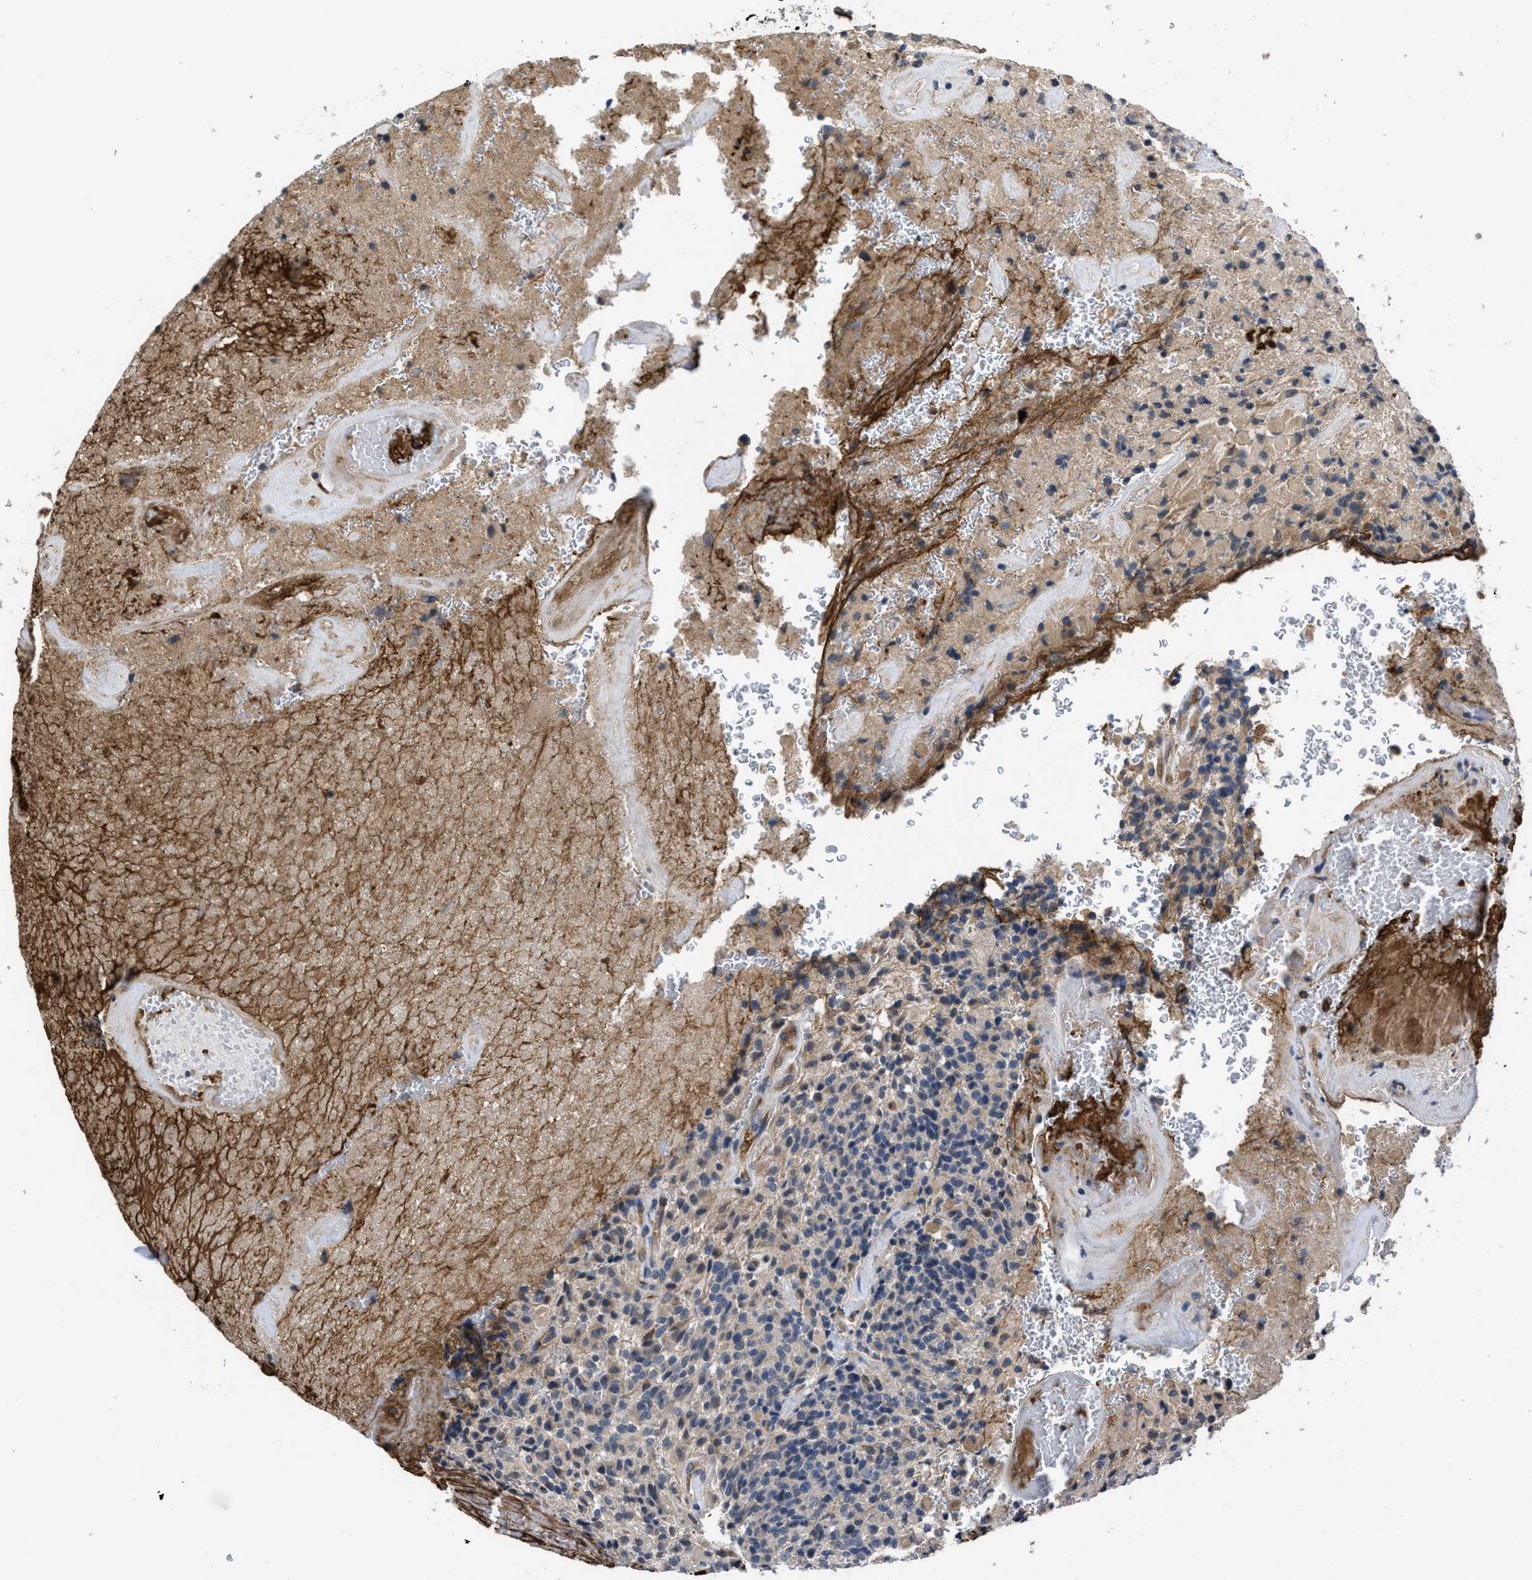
{"staining": {"intensity": "weak", "quantity": "<25%", "location": "cytoplasmic/membranous"}, "tissue": "glioma", "cell_type": "Tumor cells", "image_type": "cancer", "snomed": [{"axis": "morphology", "description": "Glioma, malignant, High grade"}, {"axis": "topography", "description": "Brain"}], "caption": "Micrograph shows no protein expression in tumor cells of malignant high-grade glioma tissue. The staining was performed using DAB to visualize the protein expression in brown, while the nuclei were stained in blue with hematoxylin (Magnification: 20x).", "gene": "ANGPT1", "patient": {"sex": "male", "age": 71}}